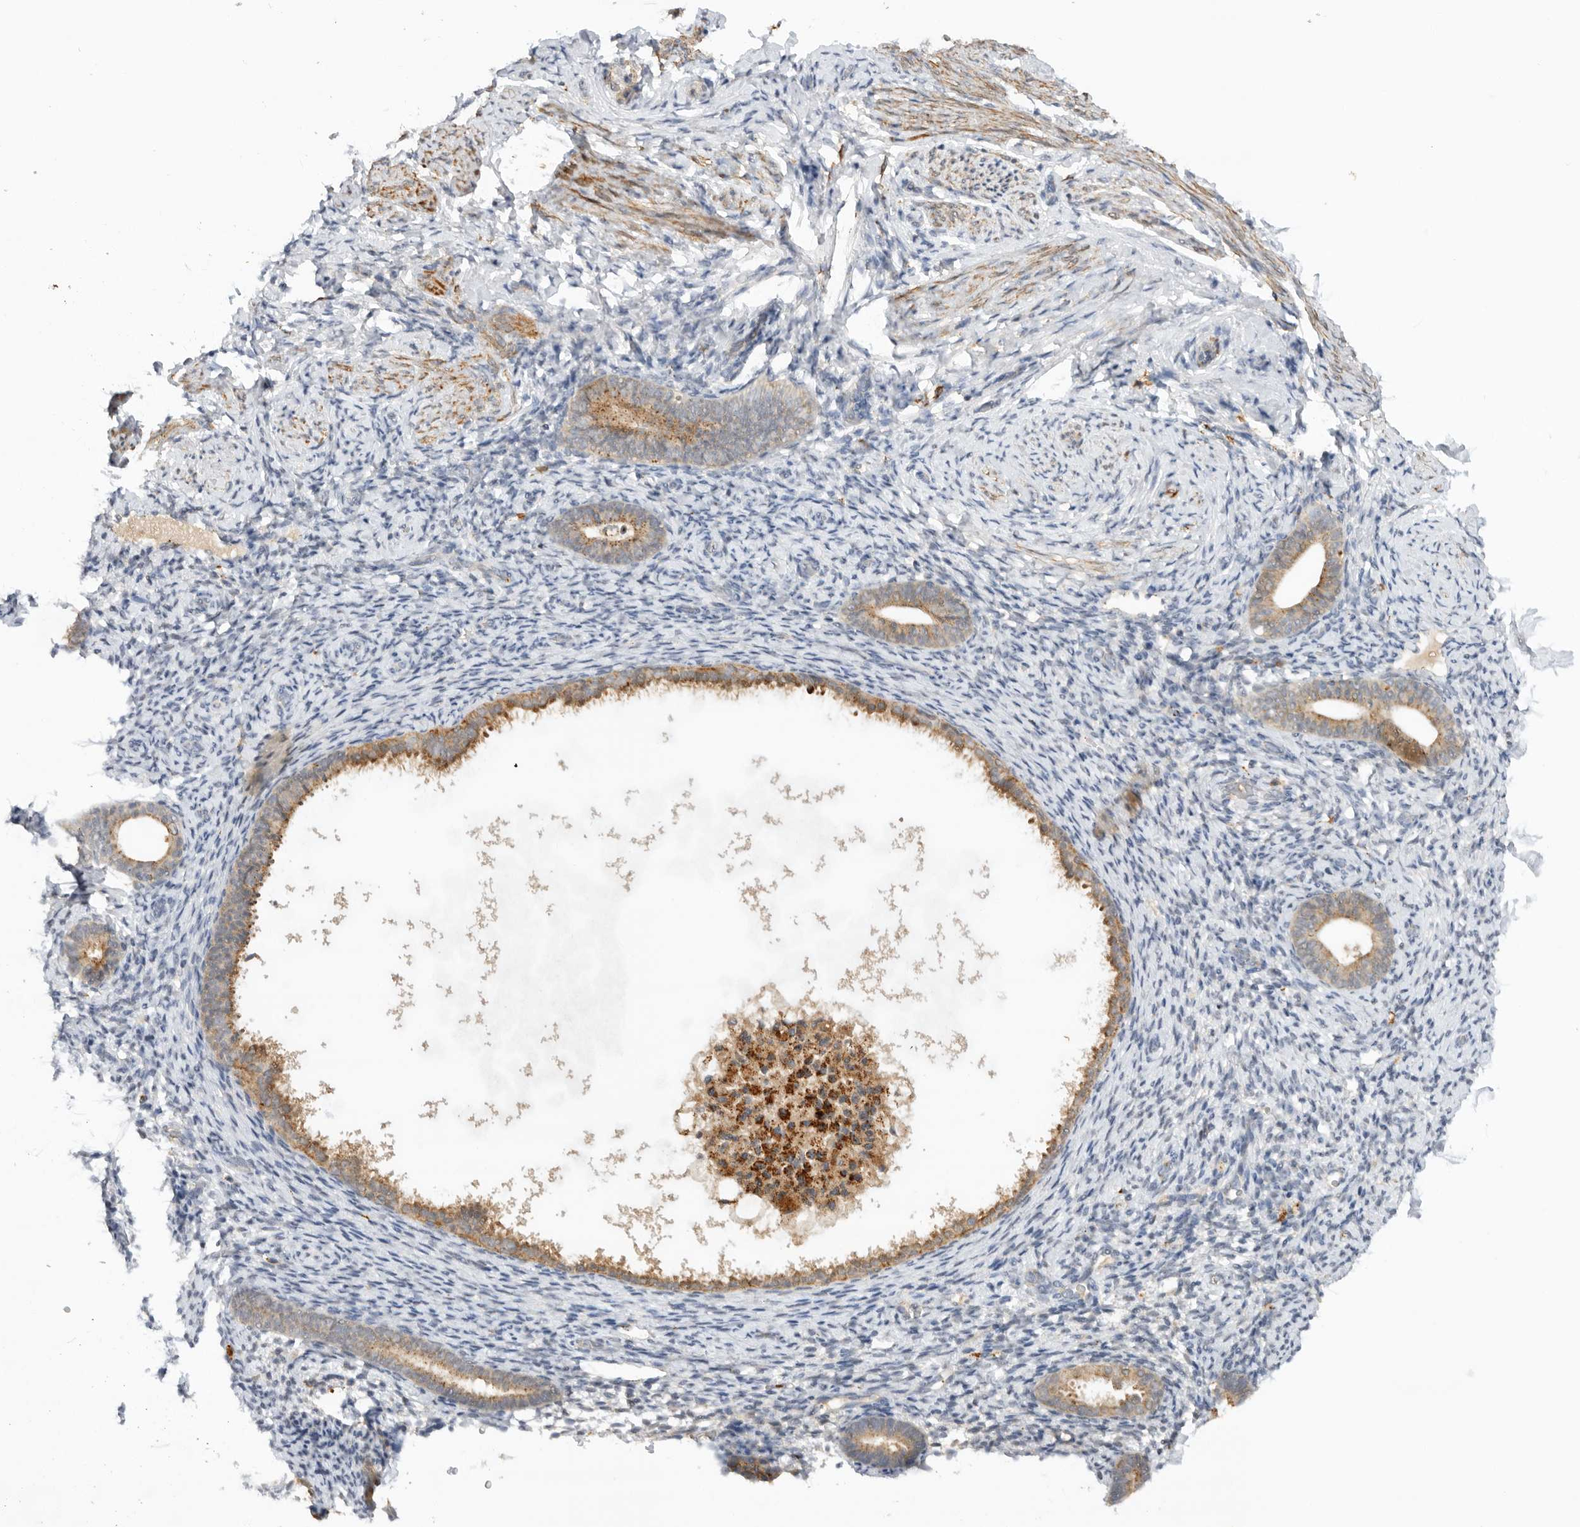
{"staining": {"intensity": "negative", "quantity": "none", "location": "none"}, "tissue": "endometrium", "cell_type": "Cells in endometrial stroma", "image_type": "normal", "snomed": [{"axis": "morphology", "description": "Normal tissue, NOS"}, {"axis": "topography", "description": "Endometrium"}], "caption": "Endometrium stained for a protein using immunohistochemistry reveals no staining cells in endometrial stroma.", "gene": "GNE", "patient": {"sex": "female", "age": 51}}